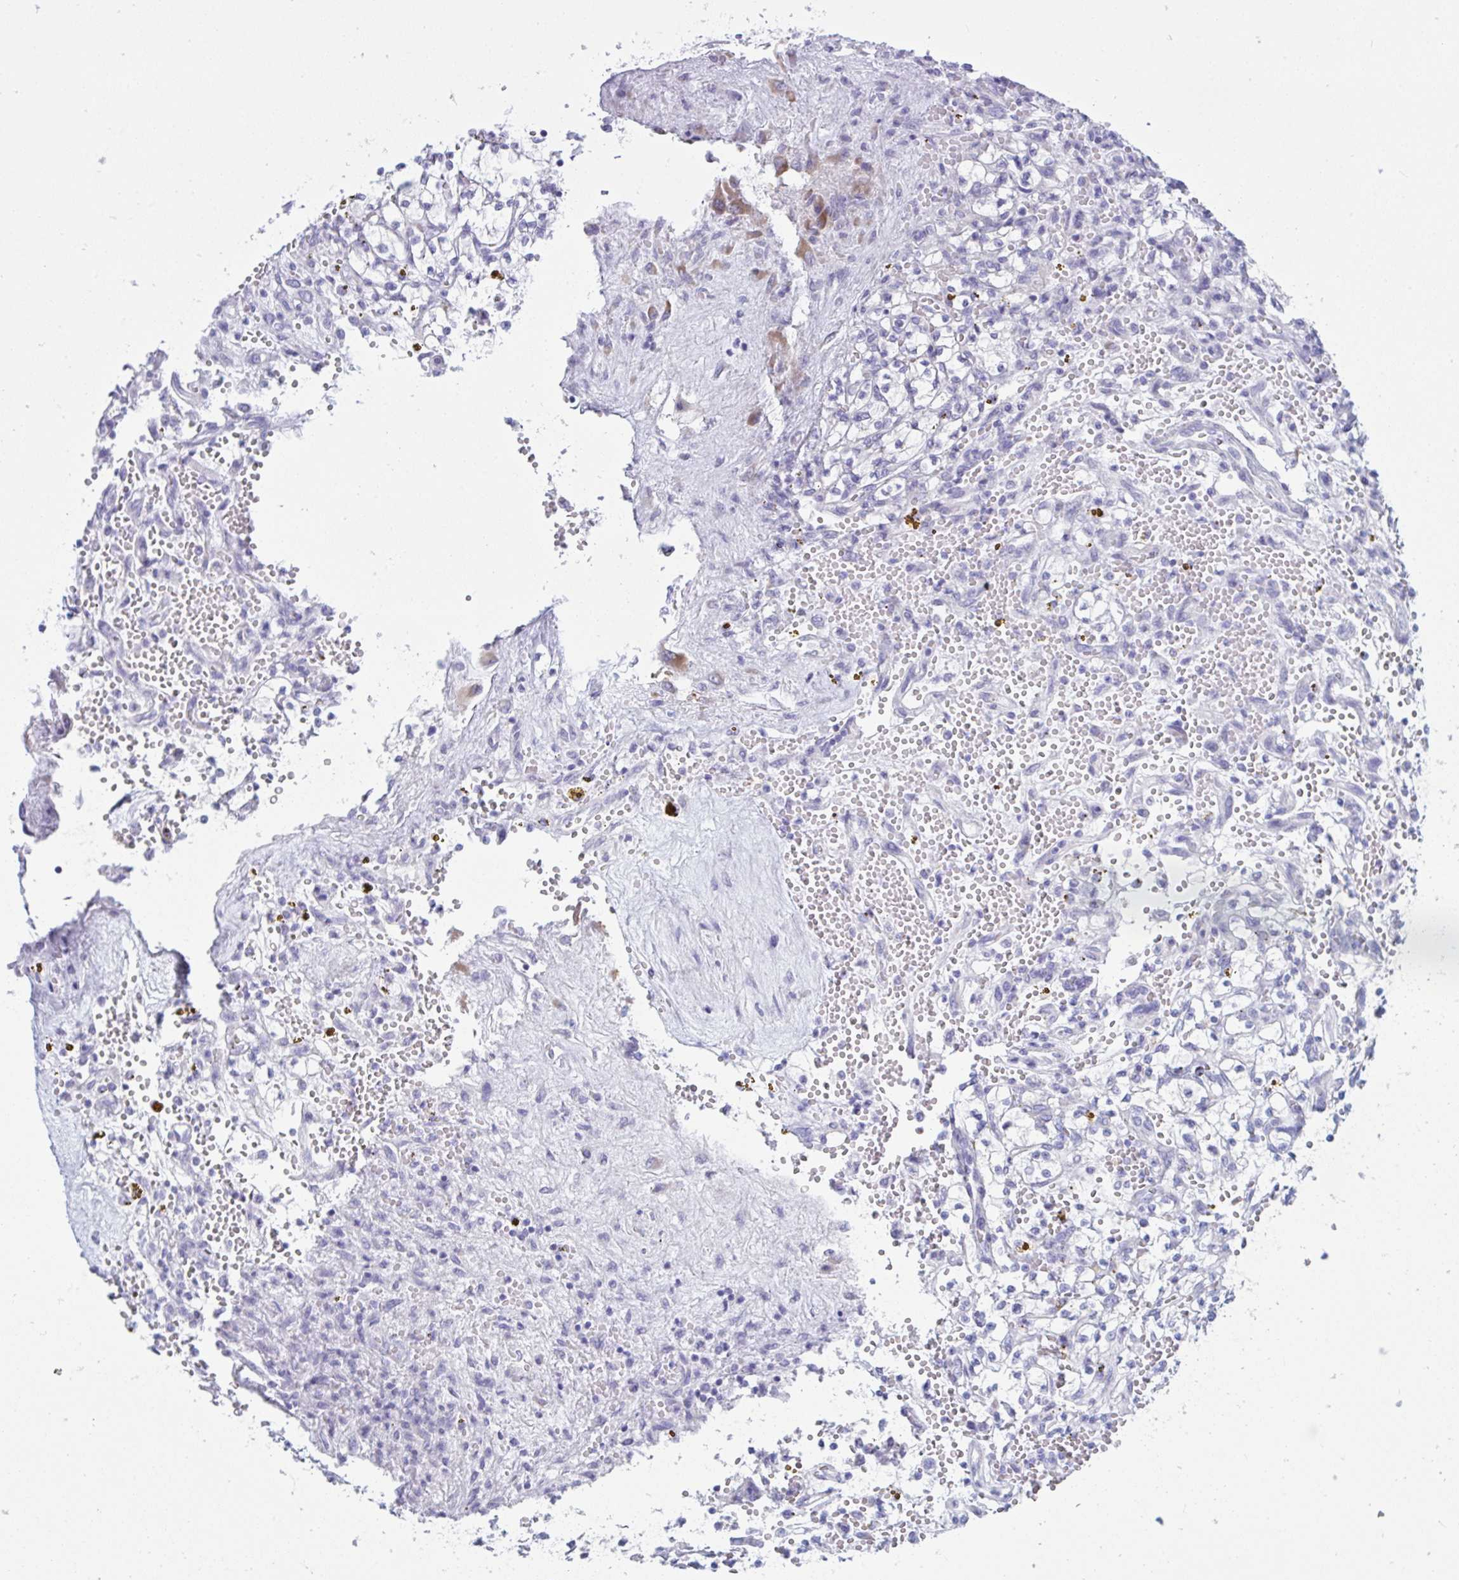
{"staining": {"intensity": "negative", "quantity": "none", "location": "none"}, "tissue": "renal cancer", "cell_type": "Tumor cells", "image_type": "cancer", "snomed": [{"axis": "morphology", "description": "Adenocarcinoma, NOS"}, {"axis": "topography", "description": "Kidney"}], "caption": "An immunohistochemistry micrograph of renal cancer (adenocarcinoma) is shown. There is no staining in tumor cells of renal cancer (adenocarcinoma). The staining was performed using DAB to visualize the protein expression in brown, while the nuclei were stained in blue with hematoxylin (Magnification: 20x).", "gene": "BBS1", "patient": {"sex": "female", "age": 64}}